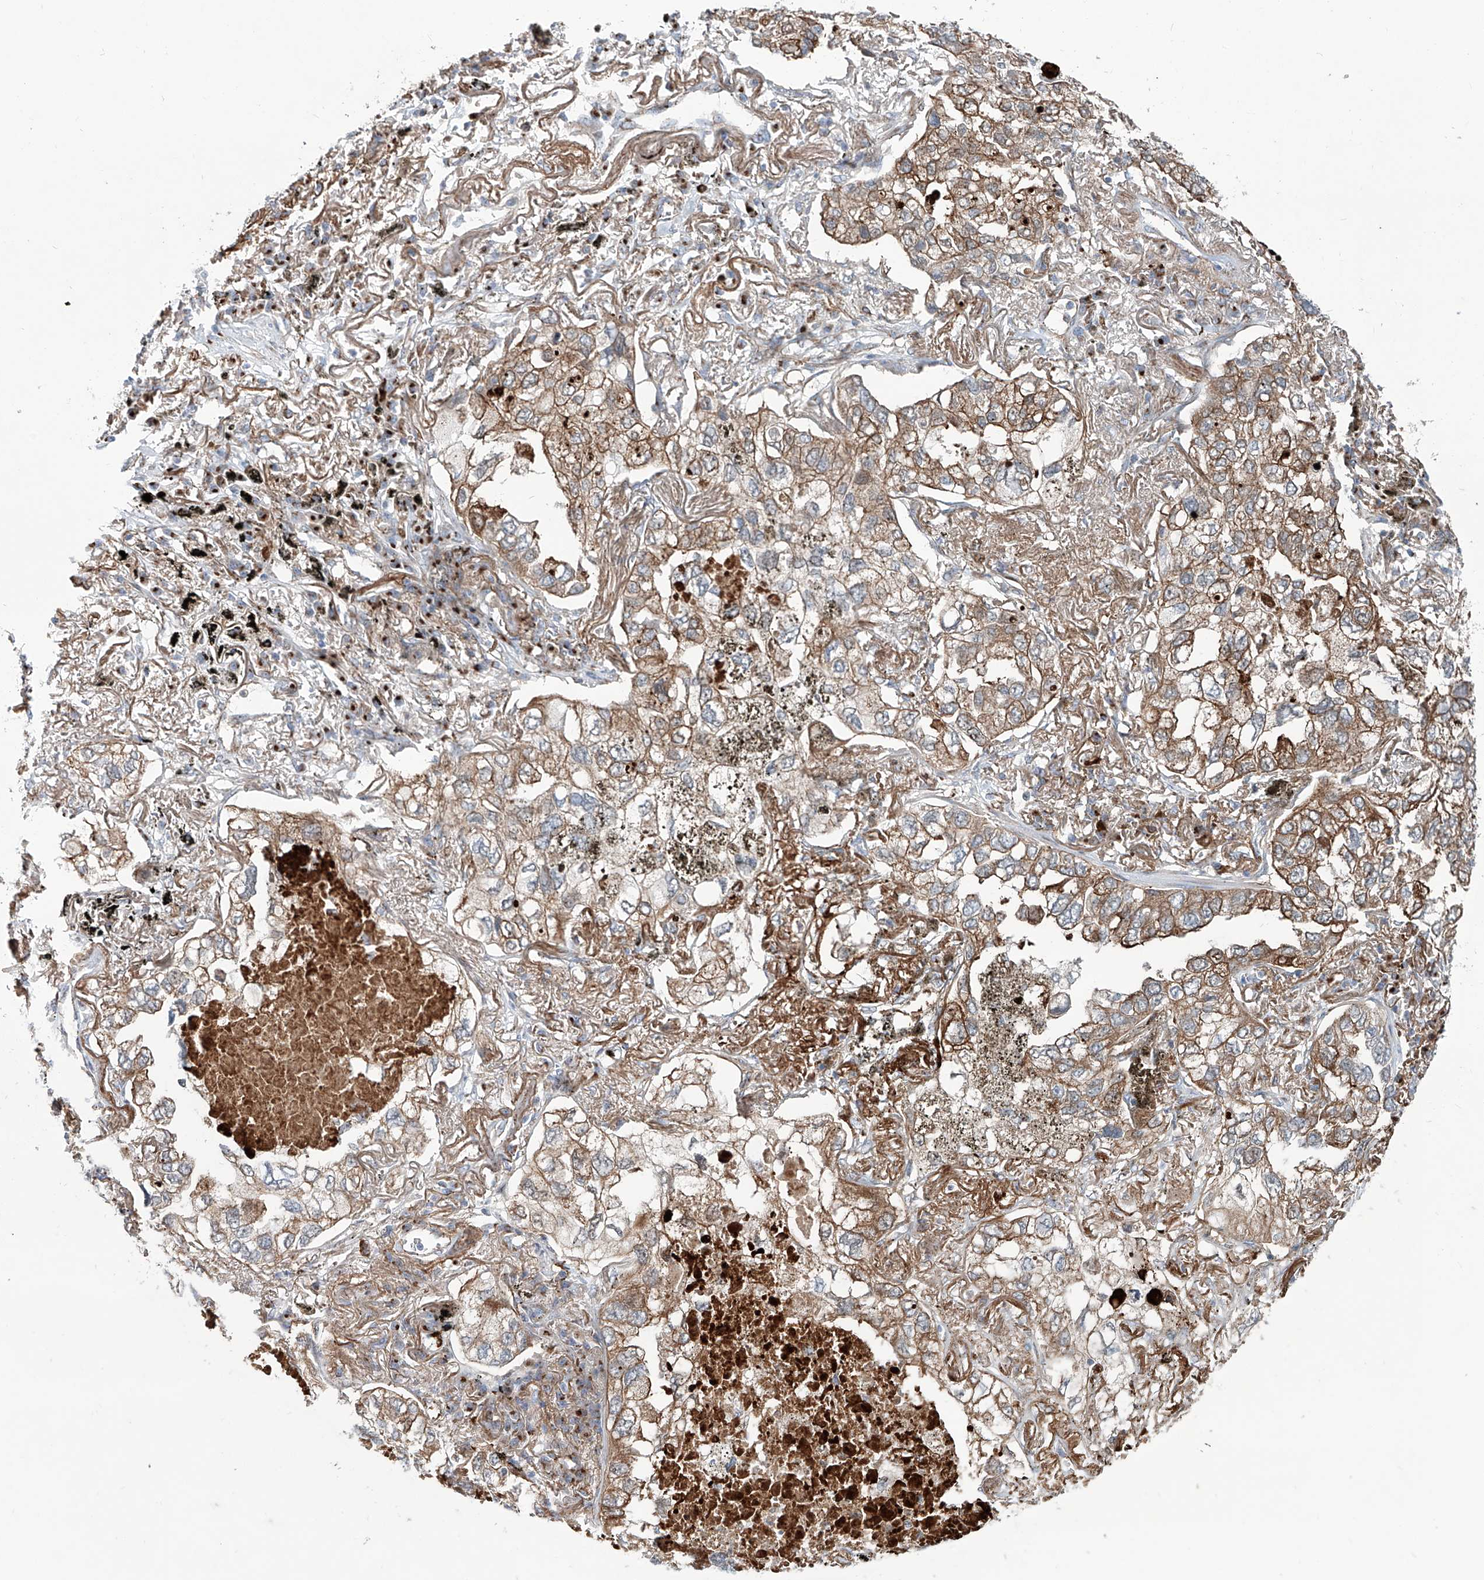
{"staining": {"intensity": "strong", "quantity": "25%-75%", "location": "cytoplasmic/membranous"}, "tissue": "lung cancer", "cell_type": "Tumor cells", "image_type": "cancer", "snomed": [{"axis": "morphology", "description": "Adenocarcinoma, NOS"}, {"axis": "topography", "description": "Lung"}], "caption": "This is an image of IHC staining of lung cancer (adenocarcinoma), which shows strong staining in the cytoplasmic/membranous of tumor cells.", "gene": "CDH5", "patient": {"sex": "male", "age": 65}}